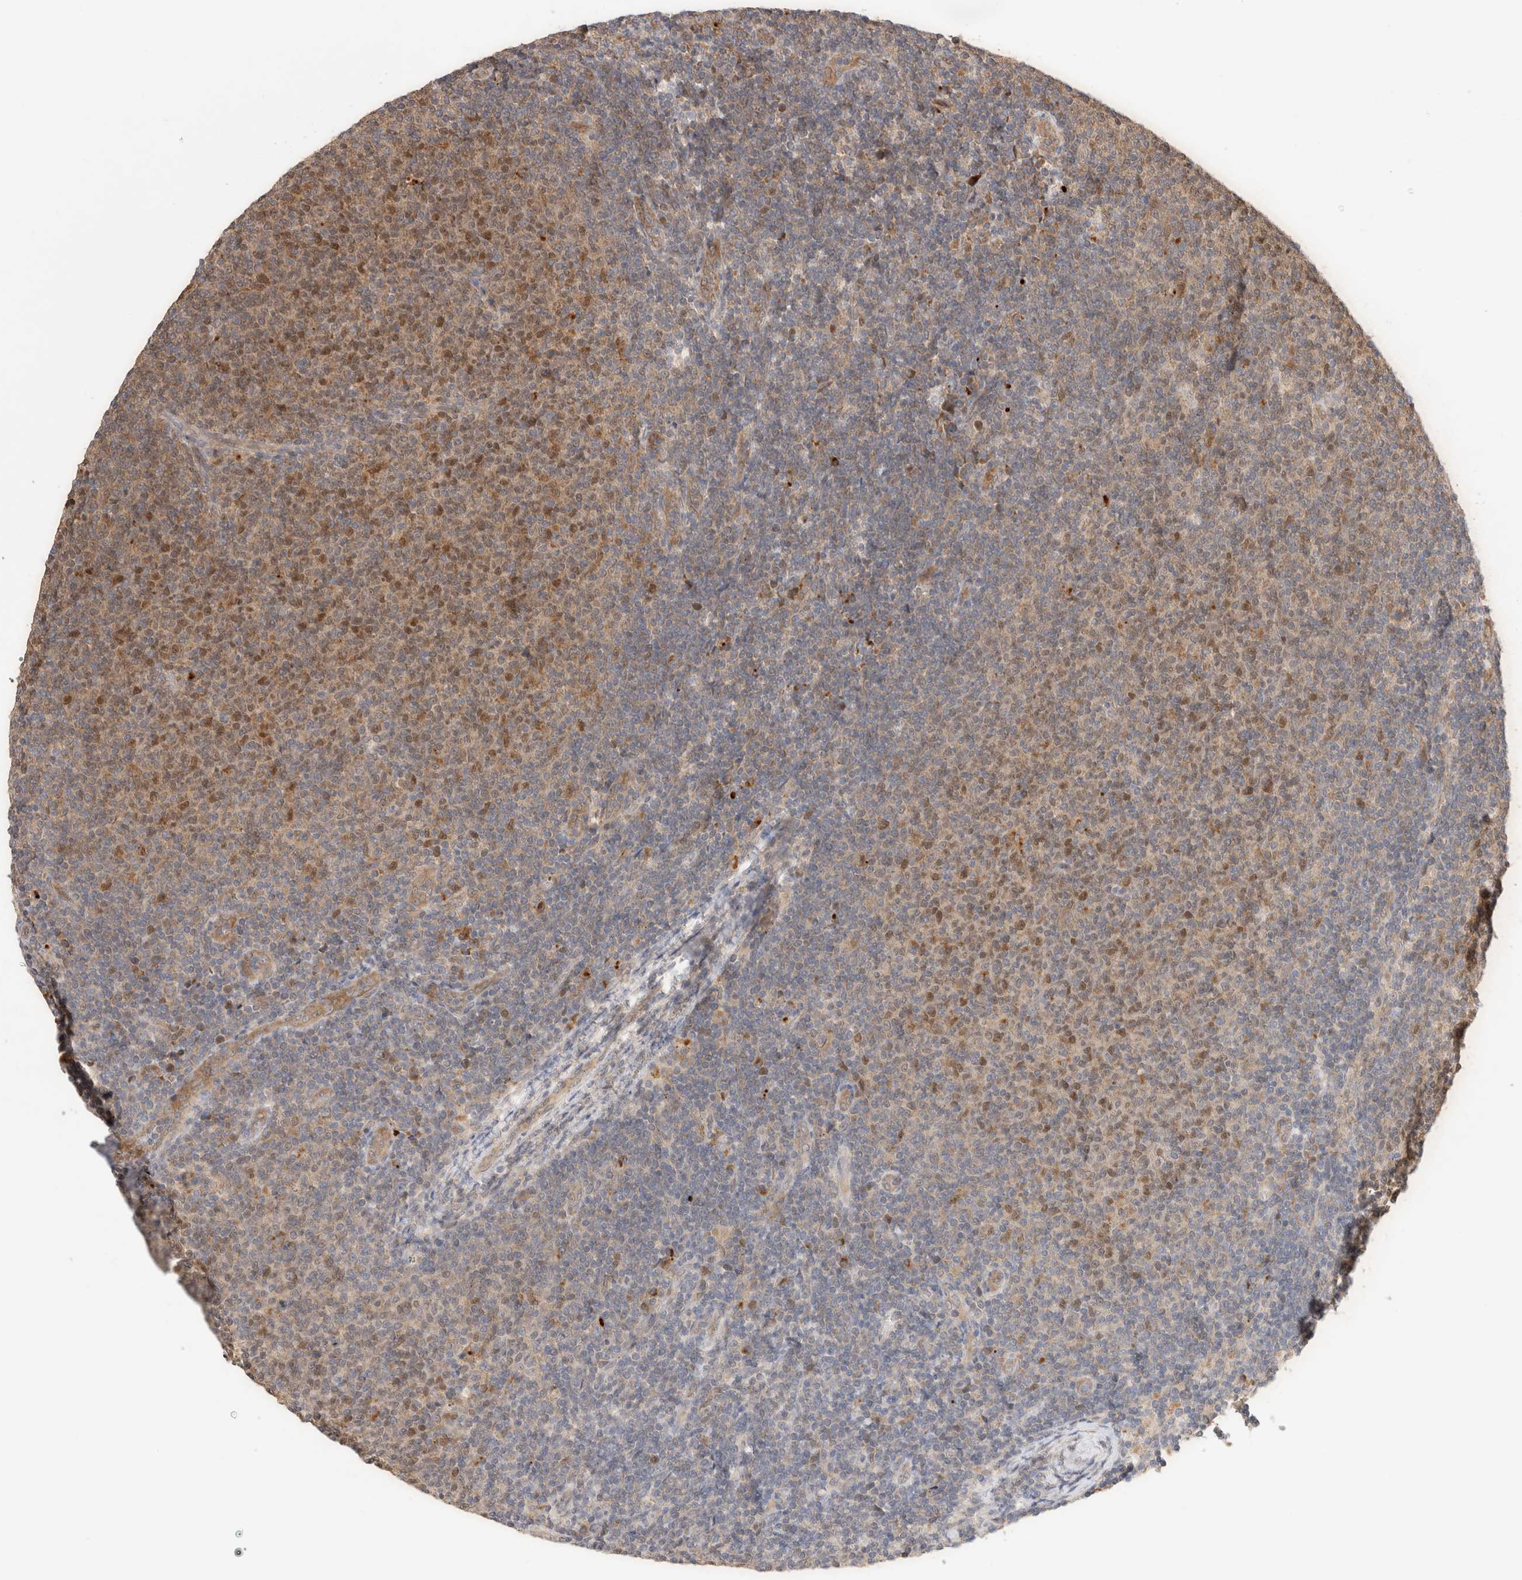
{"staining": {"intensity": "moderate", "quantity": "25%-75%", "location": "cytoplasmic/membranous,nuclear"}, "tissue": "lymphoma", "cell_type": "Tumor cells", "image_type": "cancer", "snomed": [{"axis": "morphology", "description": "Malignant lymphoma, non-Hodgkin's type, Low grade"}, {"axis": "topography", "description": "Lymph node"}], "caption": "There is medium levels of moderate cytoplasmic/membranous and nuclear staining in tumor cells of lymphoma, as demonstrated by immunohistochemical staining (brown color).", "gene": "ACTL9", "patient": {"sex": "male", "age": 66}}